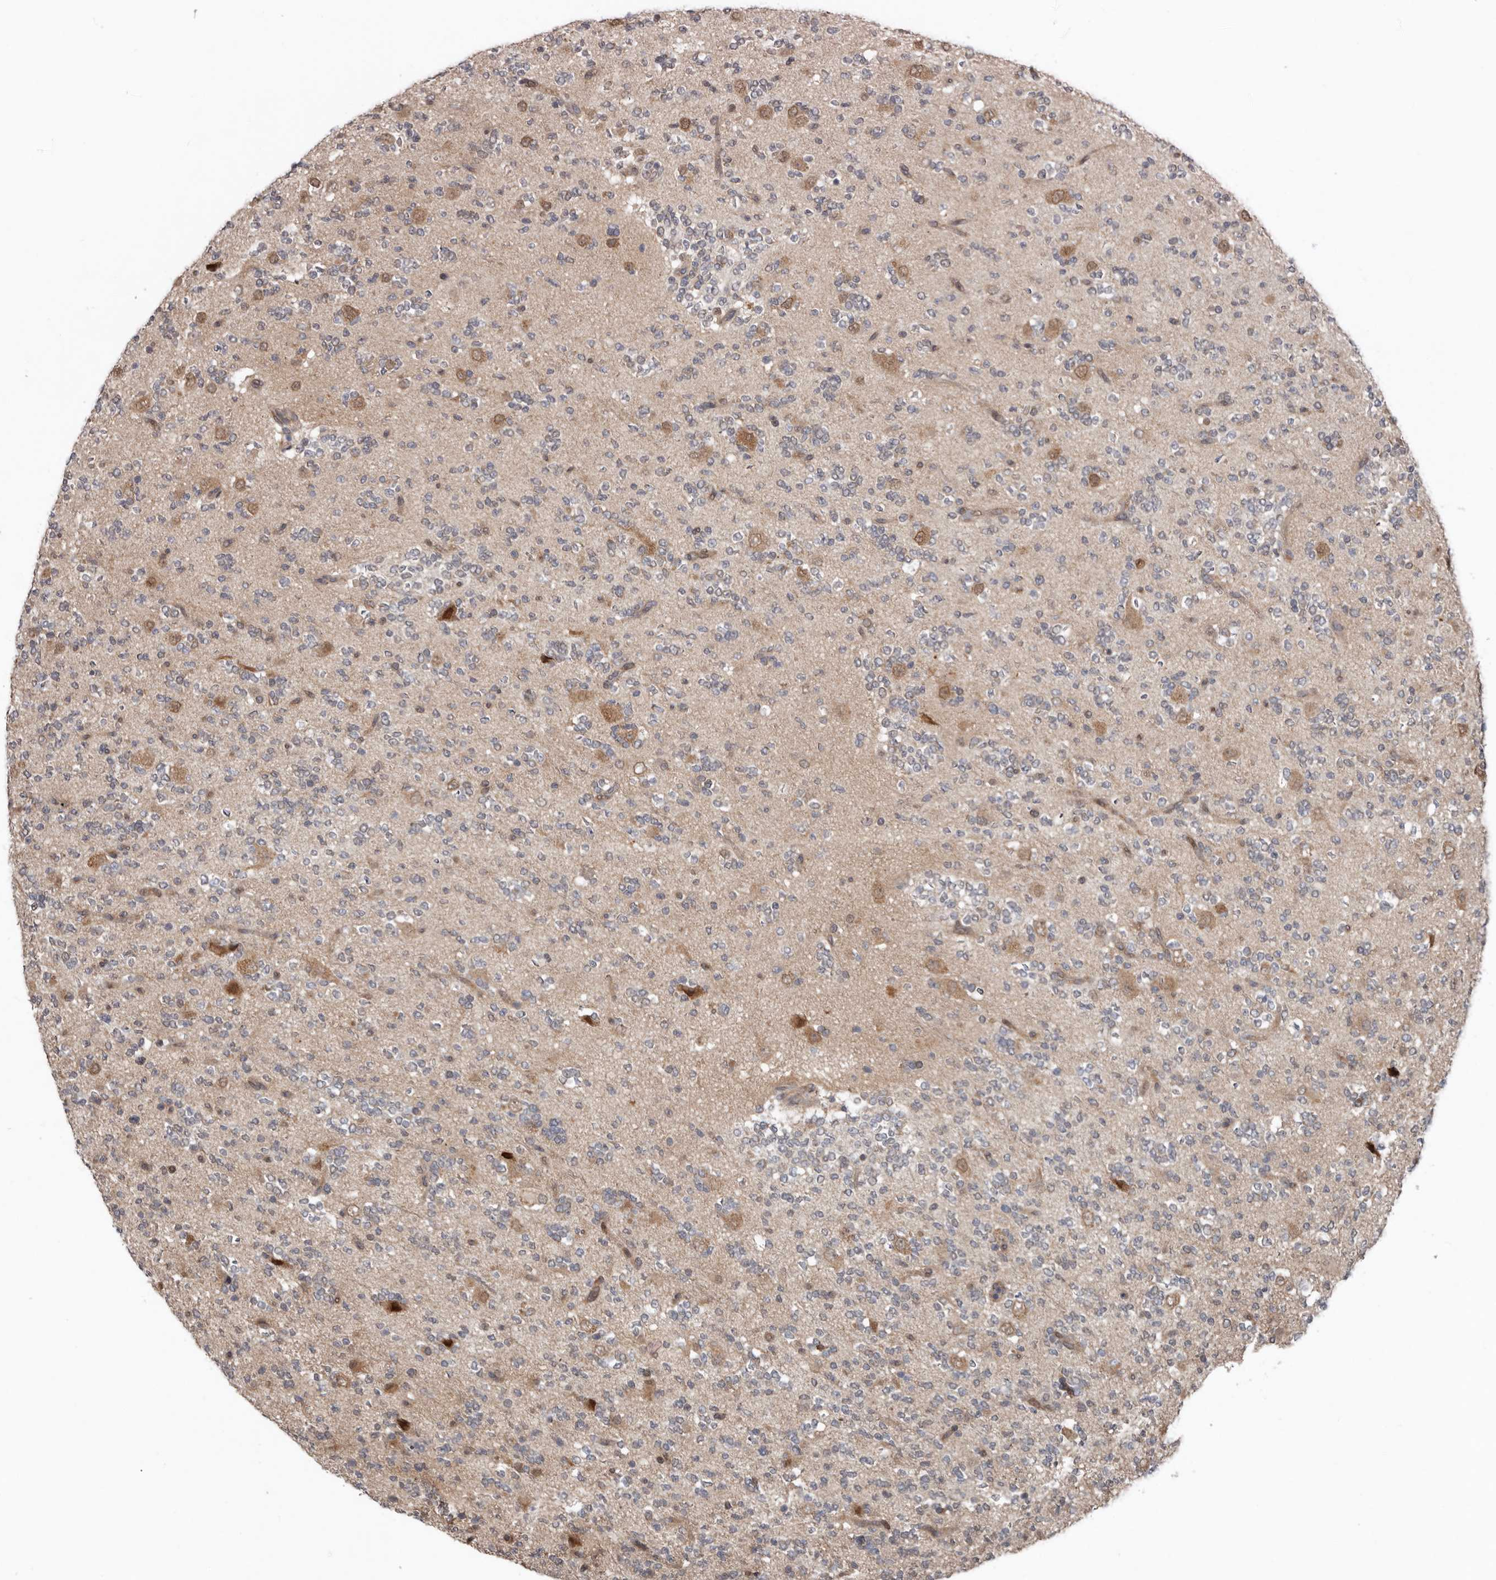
{"staining": {"intensity": "weak", "quantity": "<25%", "location": "cytoplasmic/membranous"}, "tissue": "glioma", "cell_type": "Tumor cells", "image_type": "cancer", "snomed": [{"axis": "morphology", "description": "Glioma, malignant, High grade"}, {"axis": "topography", "description": "Brain"}], "caption": "High magnification brightfield microscopy of high-grade glioma (malignant) stained with DAB (brown) and counterstained with hematoxylin (blue): tumor cells show no significant staining.", "gene": "CHML", "patient": {"sex": "female", "age": 62}}